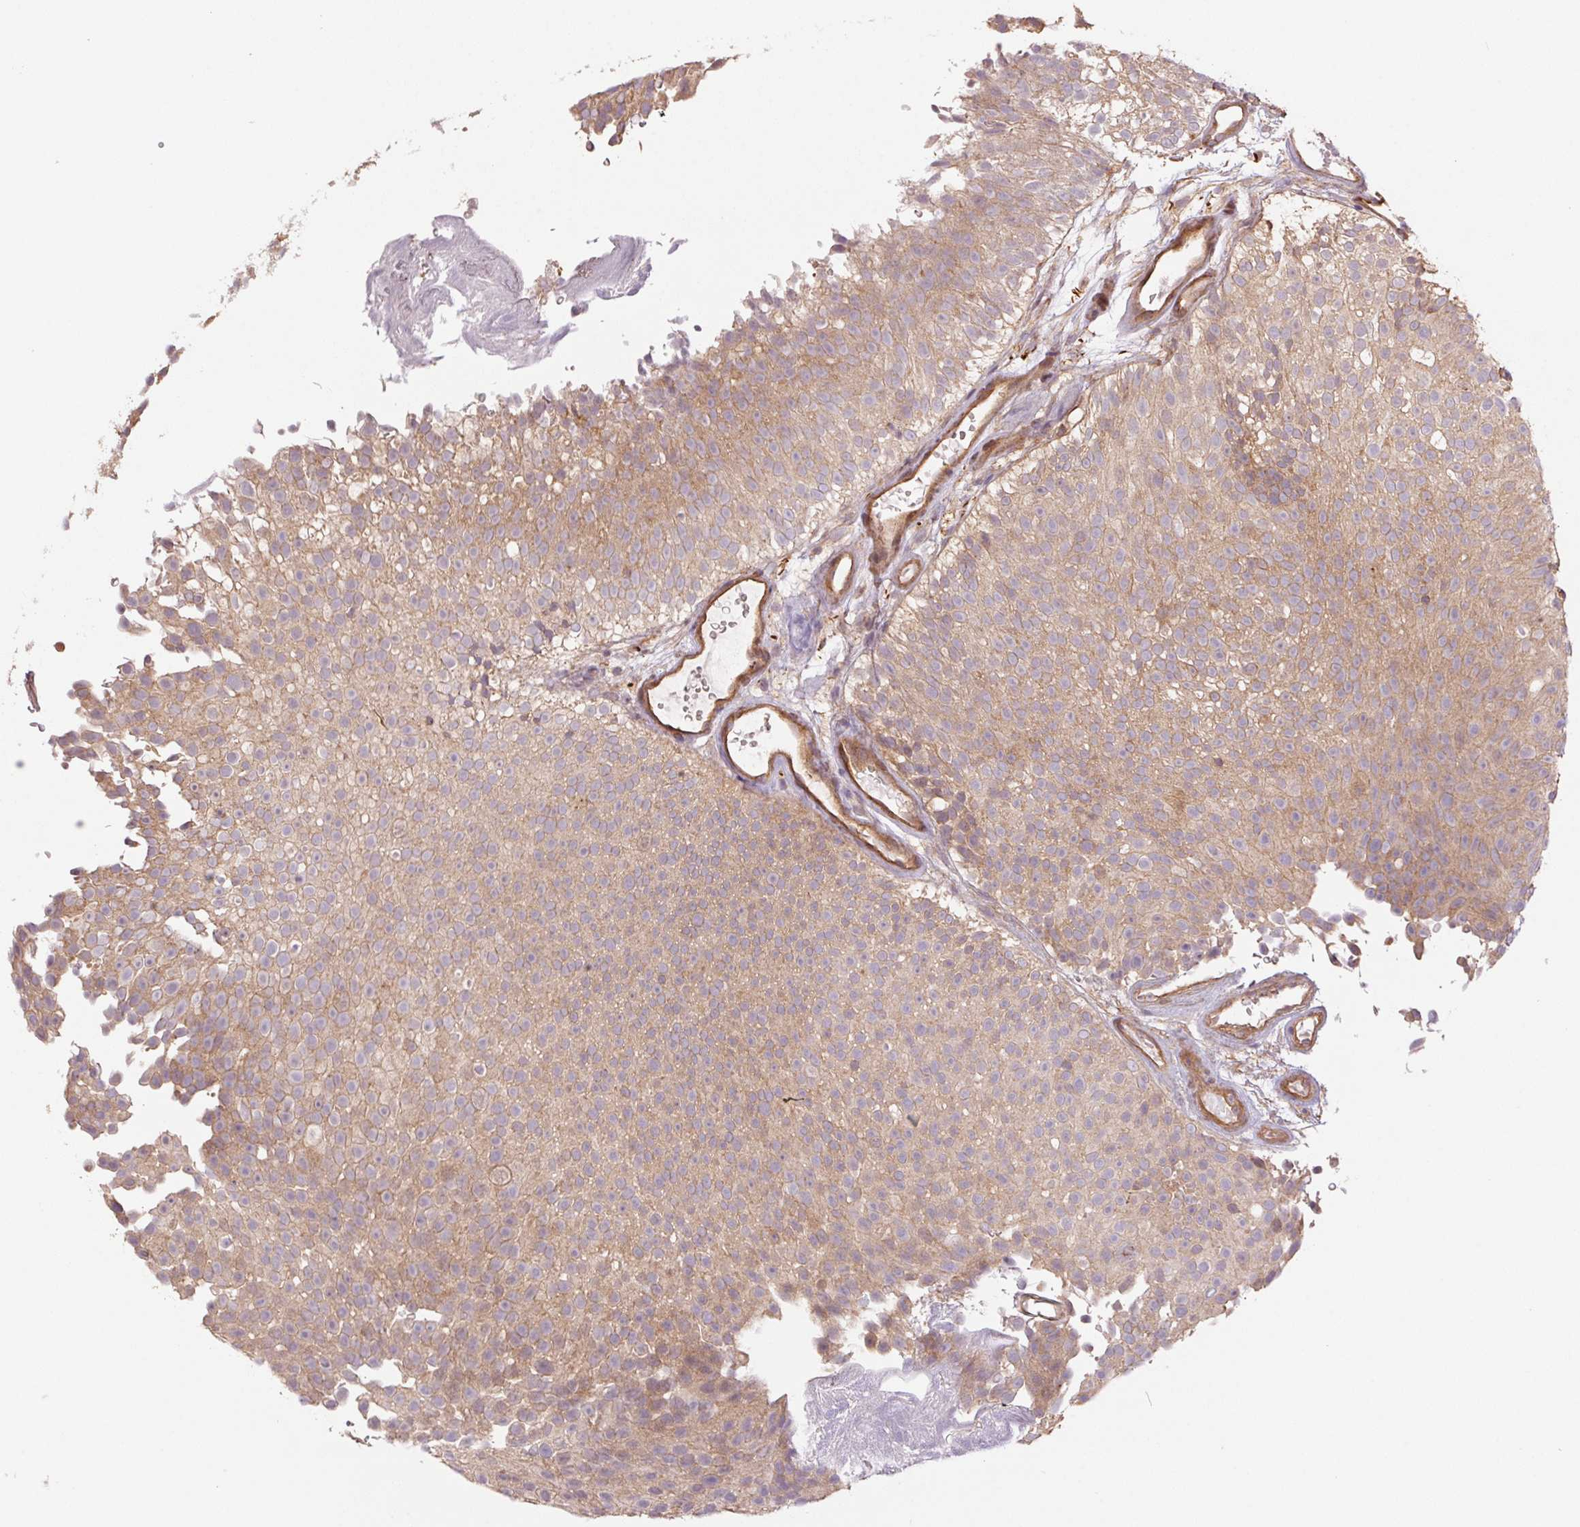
{"staining": {"intensity": "weak", "quantity": ">75%", "location": "cytoplasmic/membranous"}, "tissue": "urothelial cancer", "cell_type": "Tumor cells", "image_type": "cancer", "snomed": [{"axis": "morphology", "description": "Urothelial carcinoma, Low grade"}, {"axis": "topography", "description": "Urinary bladder"}], "caption": "Urothelial carcinoma (low-grade) was stained to show a protein in brown. There is low levels of weak cytoplasmic/membranous expression in about >75% of tumor cells. Using DAB (brown) and hematoxylin (blue) stains, captured at high magnification using brightfield microscopy.", "gene": "TUBA3D", "patient": {"sex": "male", "age": 78}}